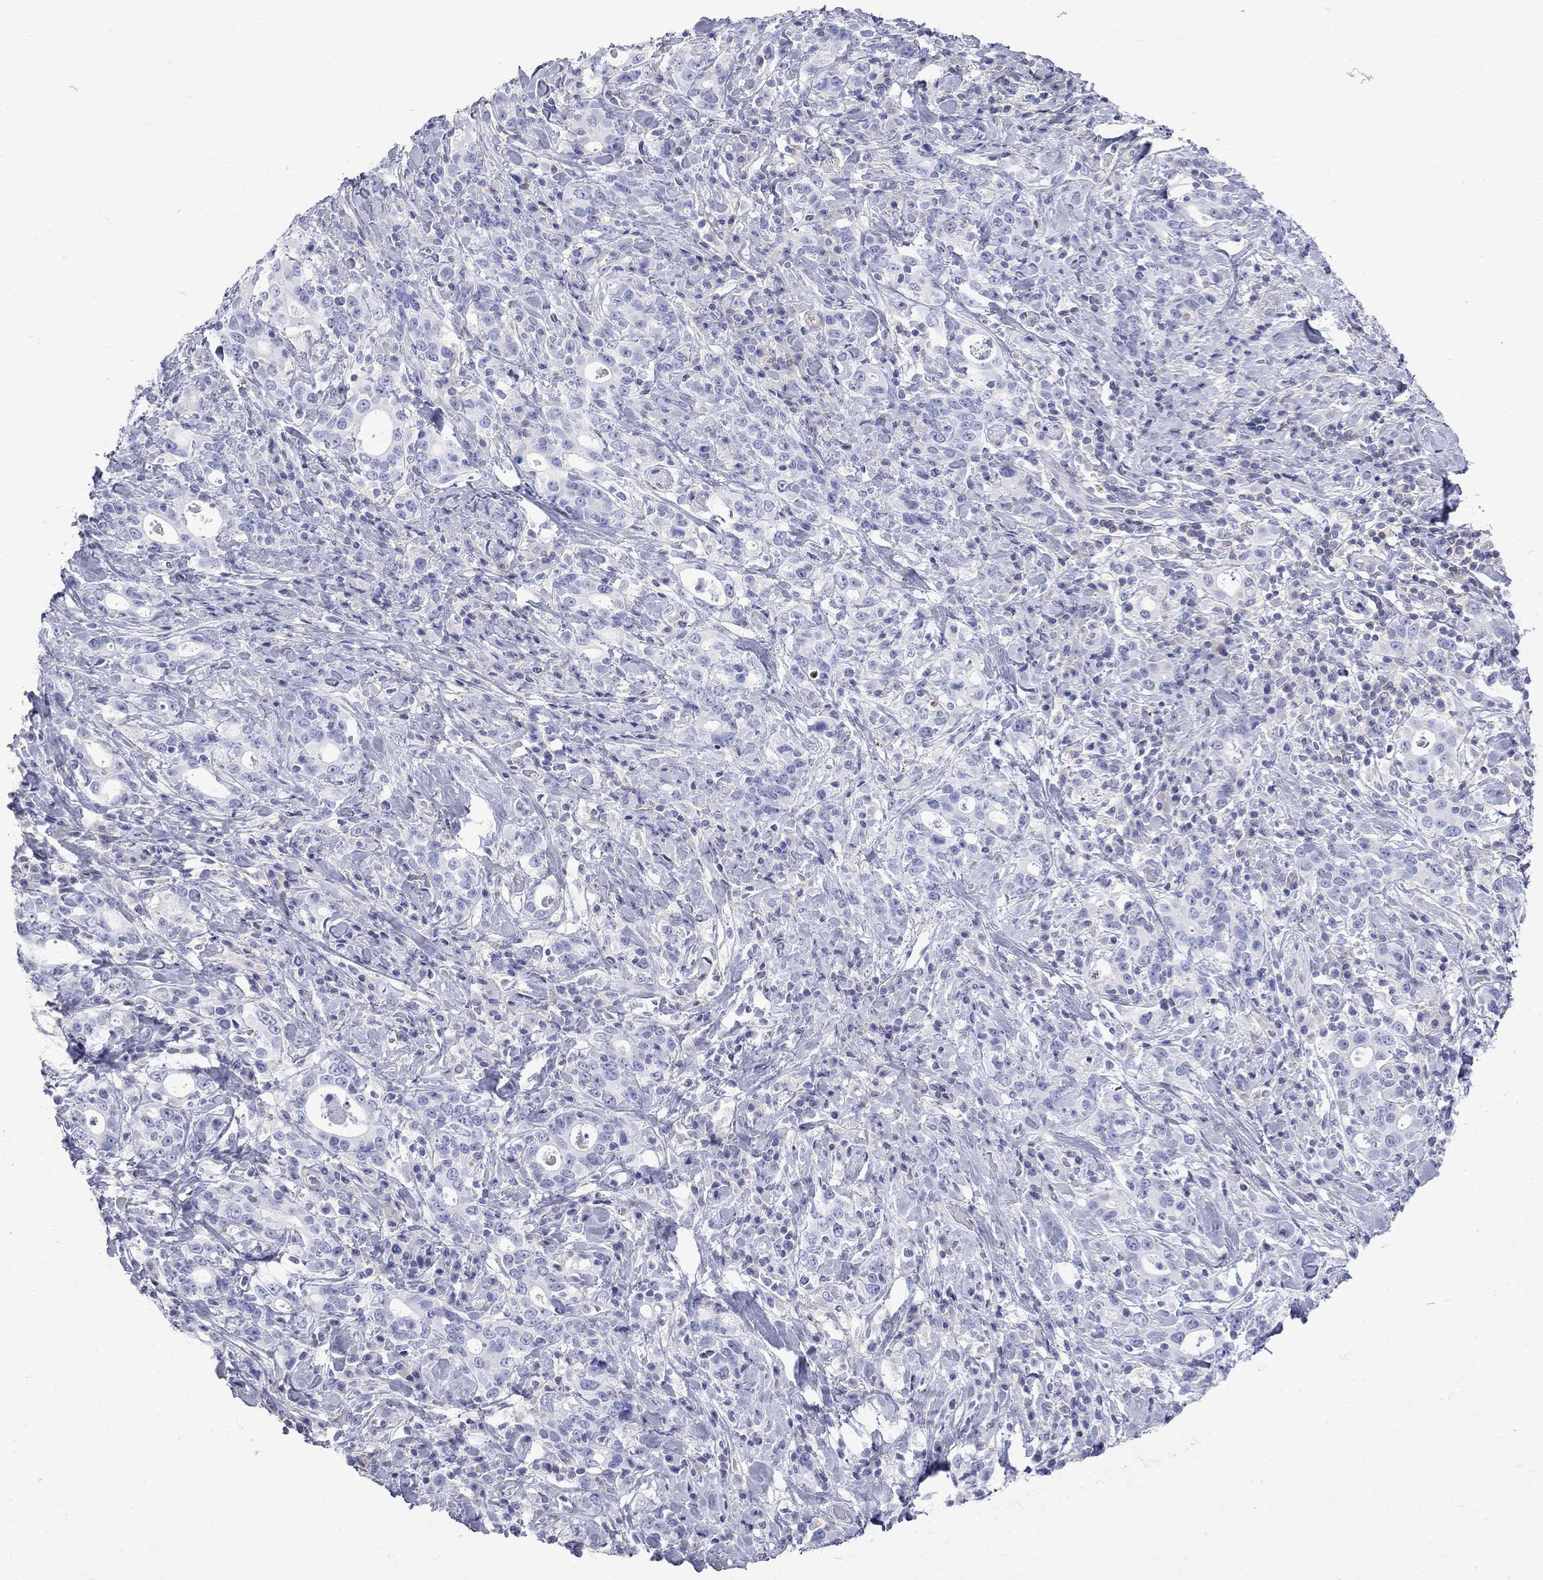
{"staining": {"intensity": "negative", "quantity": "none", "location": "none"}, "tissue": "stomach cancer", "cell_type": "Tumor cells", "image_type": "cancer", "snomed": [{"axis": "morphology", "description": "Adenocarcinoma, NOS"}, {"axis": "topography", "description": "Stomach"}], "caption": "This is a histopathology image of immunohistochemistry staining of stomach cancer (adenocarcinoma), which shows no expression in tumor cells.", "gene": "S100A3", "patient": {"sex": "male", "age": 79}}